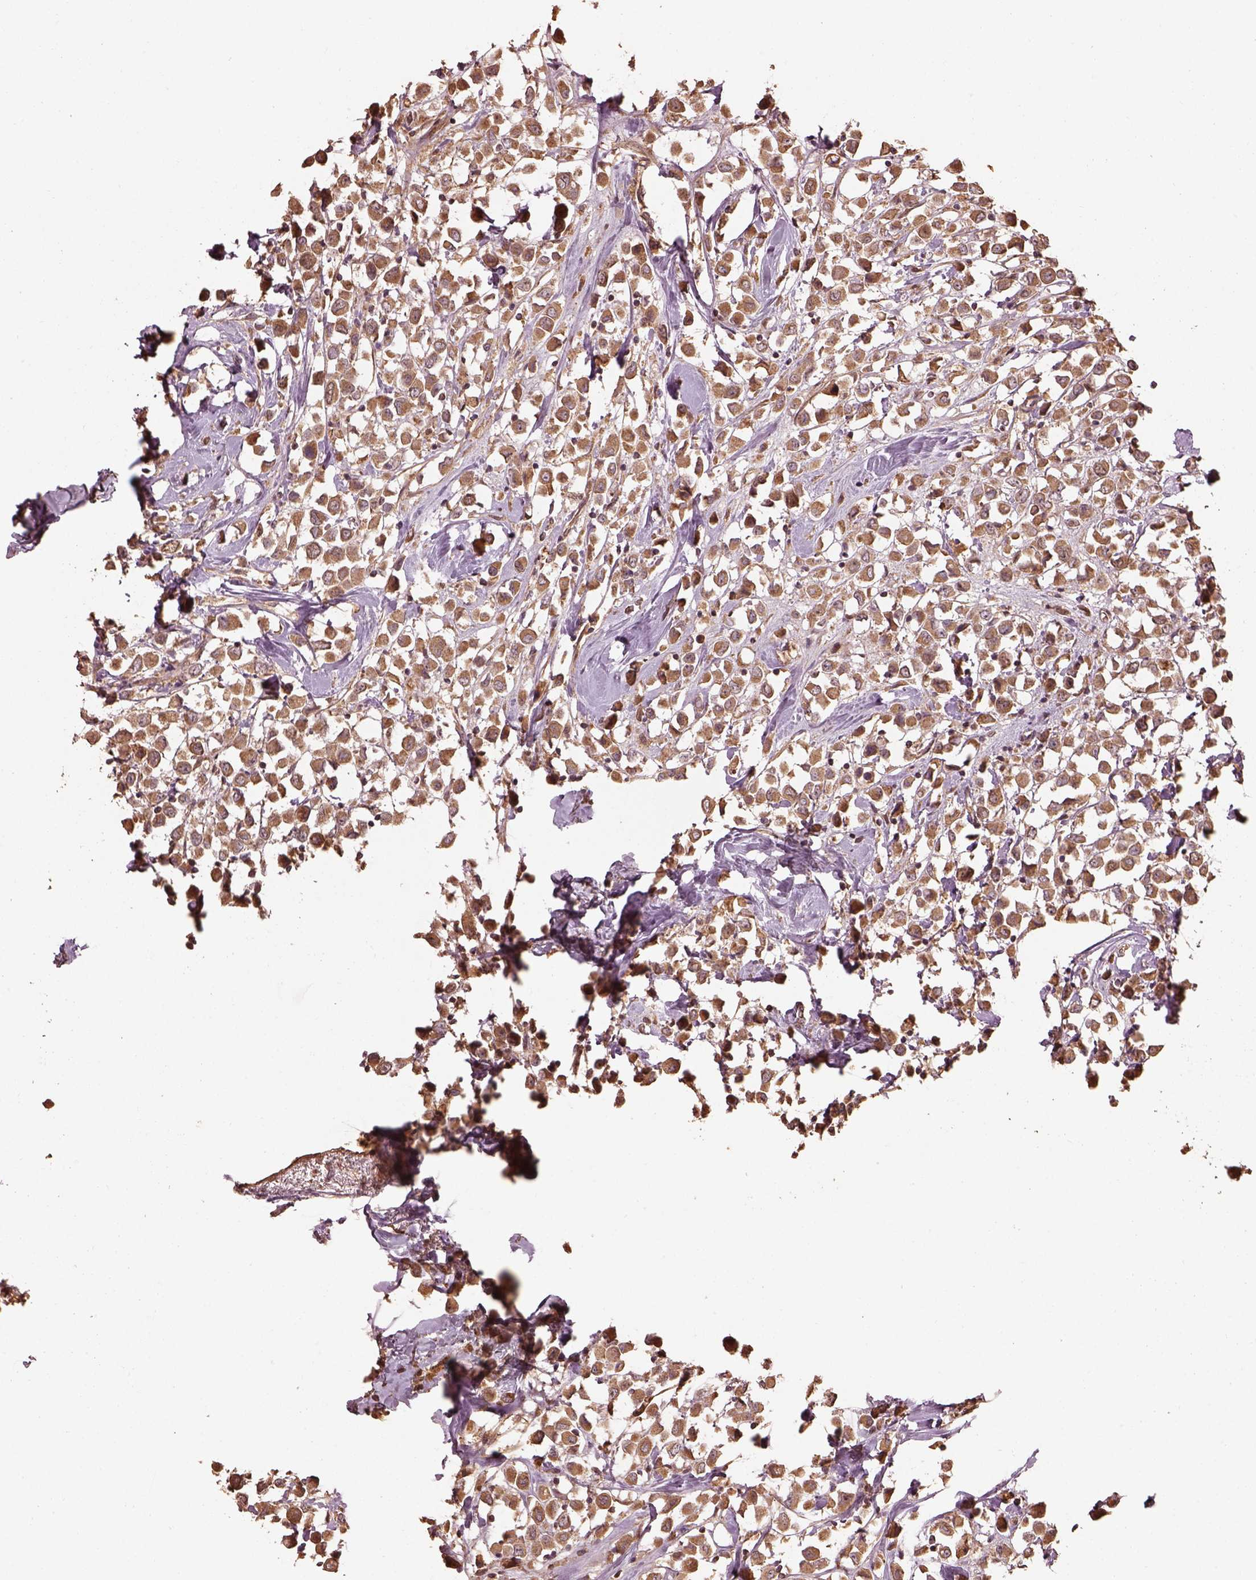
{"staining": {"intensity": "moderate", "quantity": ">75%", "location": "cytoplasmic/membranous"}, "tissue": "breast cancer", "cell_type": "Tumor cells", "image_type": "cancer", "snomed": [{"axis": "morphology", "description": "Duct carcinoma"}, {"axis": "topography", "description": "Breast"}], "caption": "This is a histology image of IHC staining of breast cancer (invasive ductal carcinoma), which shows moderate positivity in the cytoplasmic/membranous of tumor cells.", "gene": "METTL4", "patient": {"sex": "female", "age": 61}}